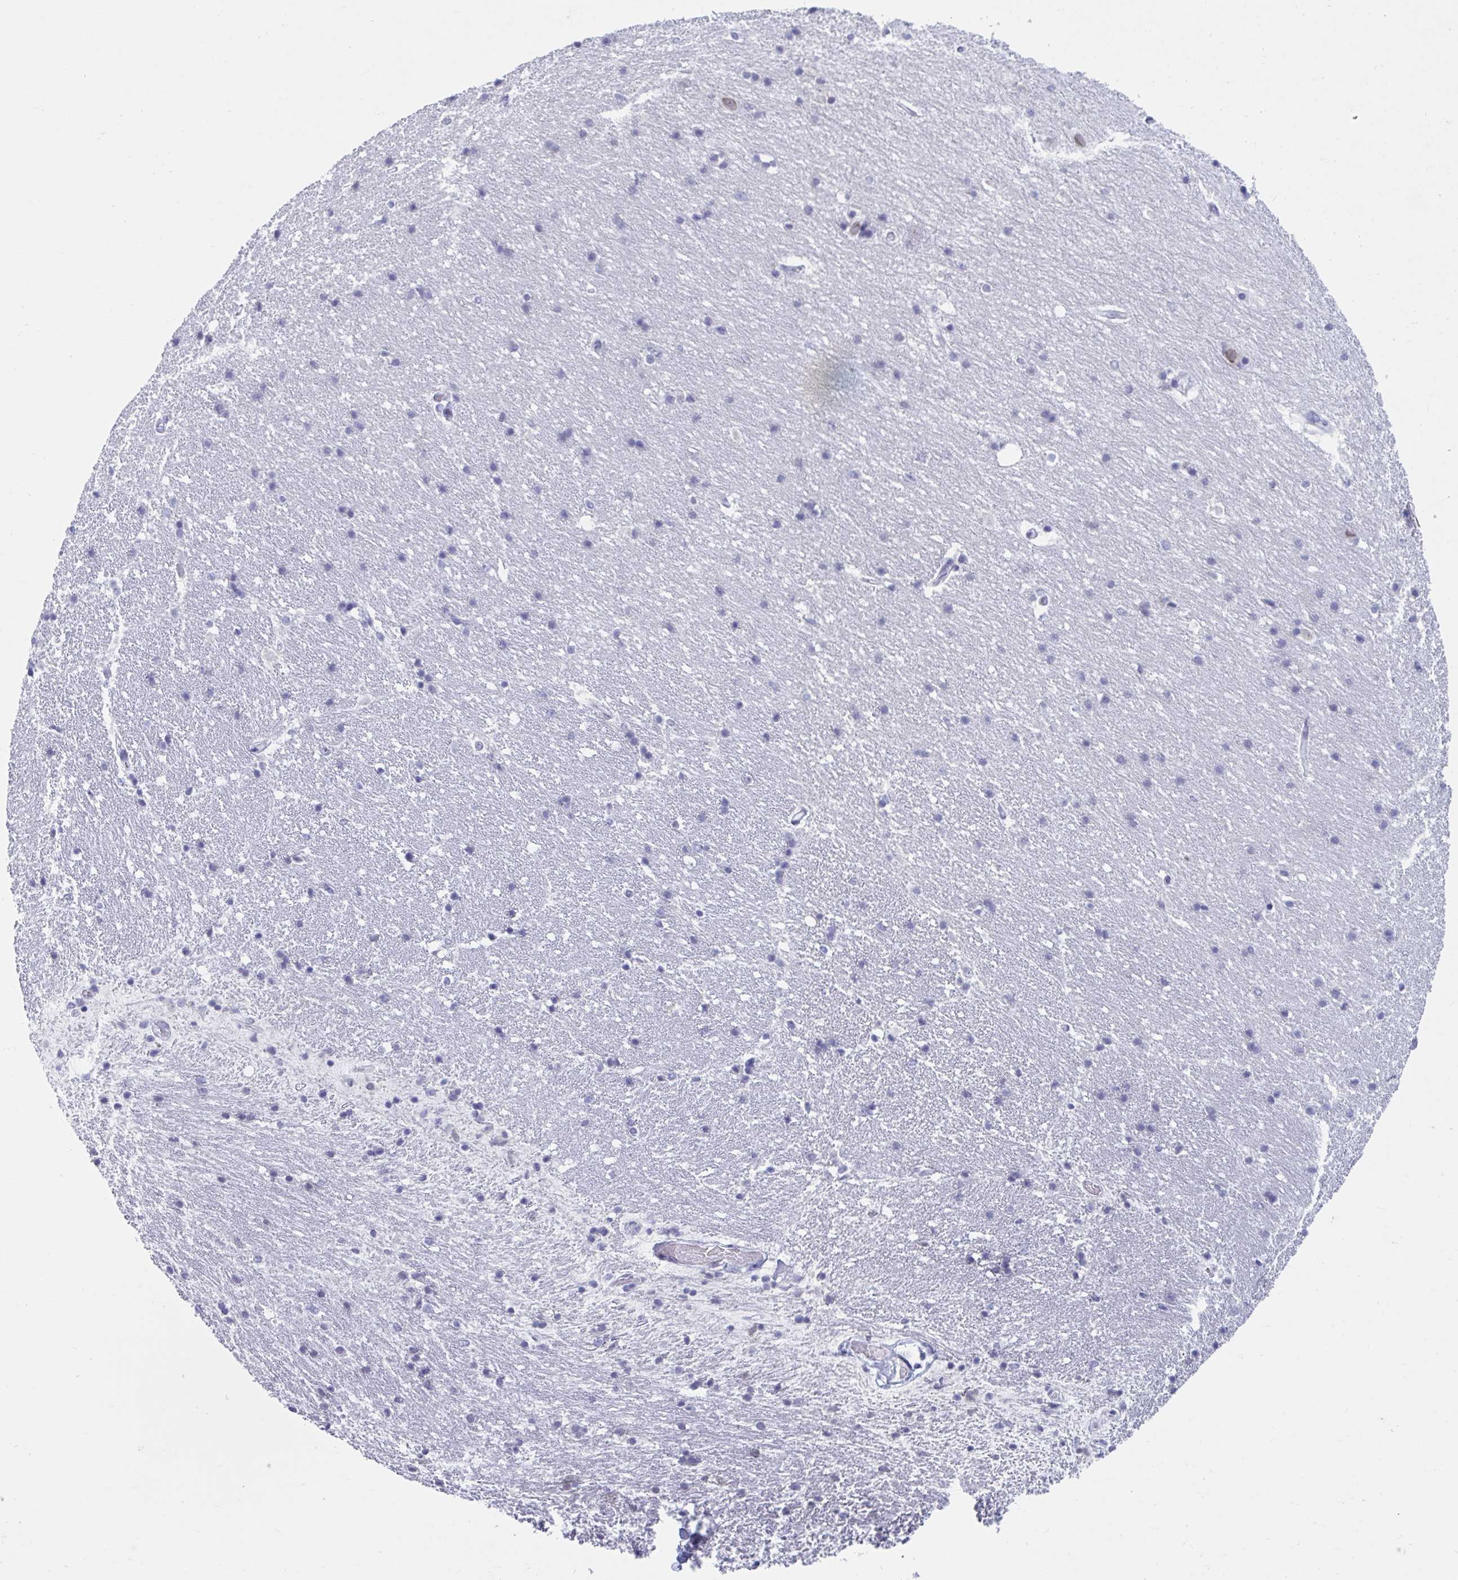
{"staining": {"intensity": "negative", "quantity": "none", "location": "none"}, "tissue": "hippocampus", "cell_type": "Glial cells", "image_type": "normal", "snomed": [{"axis": "morphology", "description": "Normal tissue, NOS"}, {"axis": "topography", "description": "Hippocampus"}], "caption": "IHC of unremarkable human hippocampus demonstrates no positivity in glial cells.", "gene": "CDX4", "patient": {"sex": "male", "age": 63}}